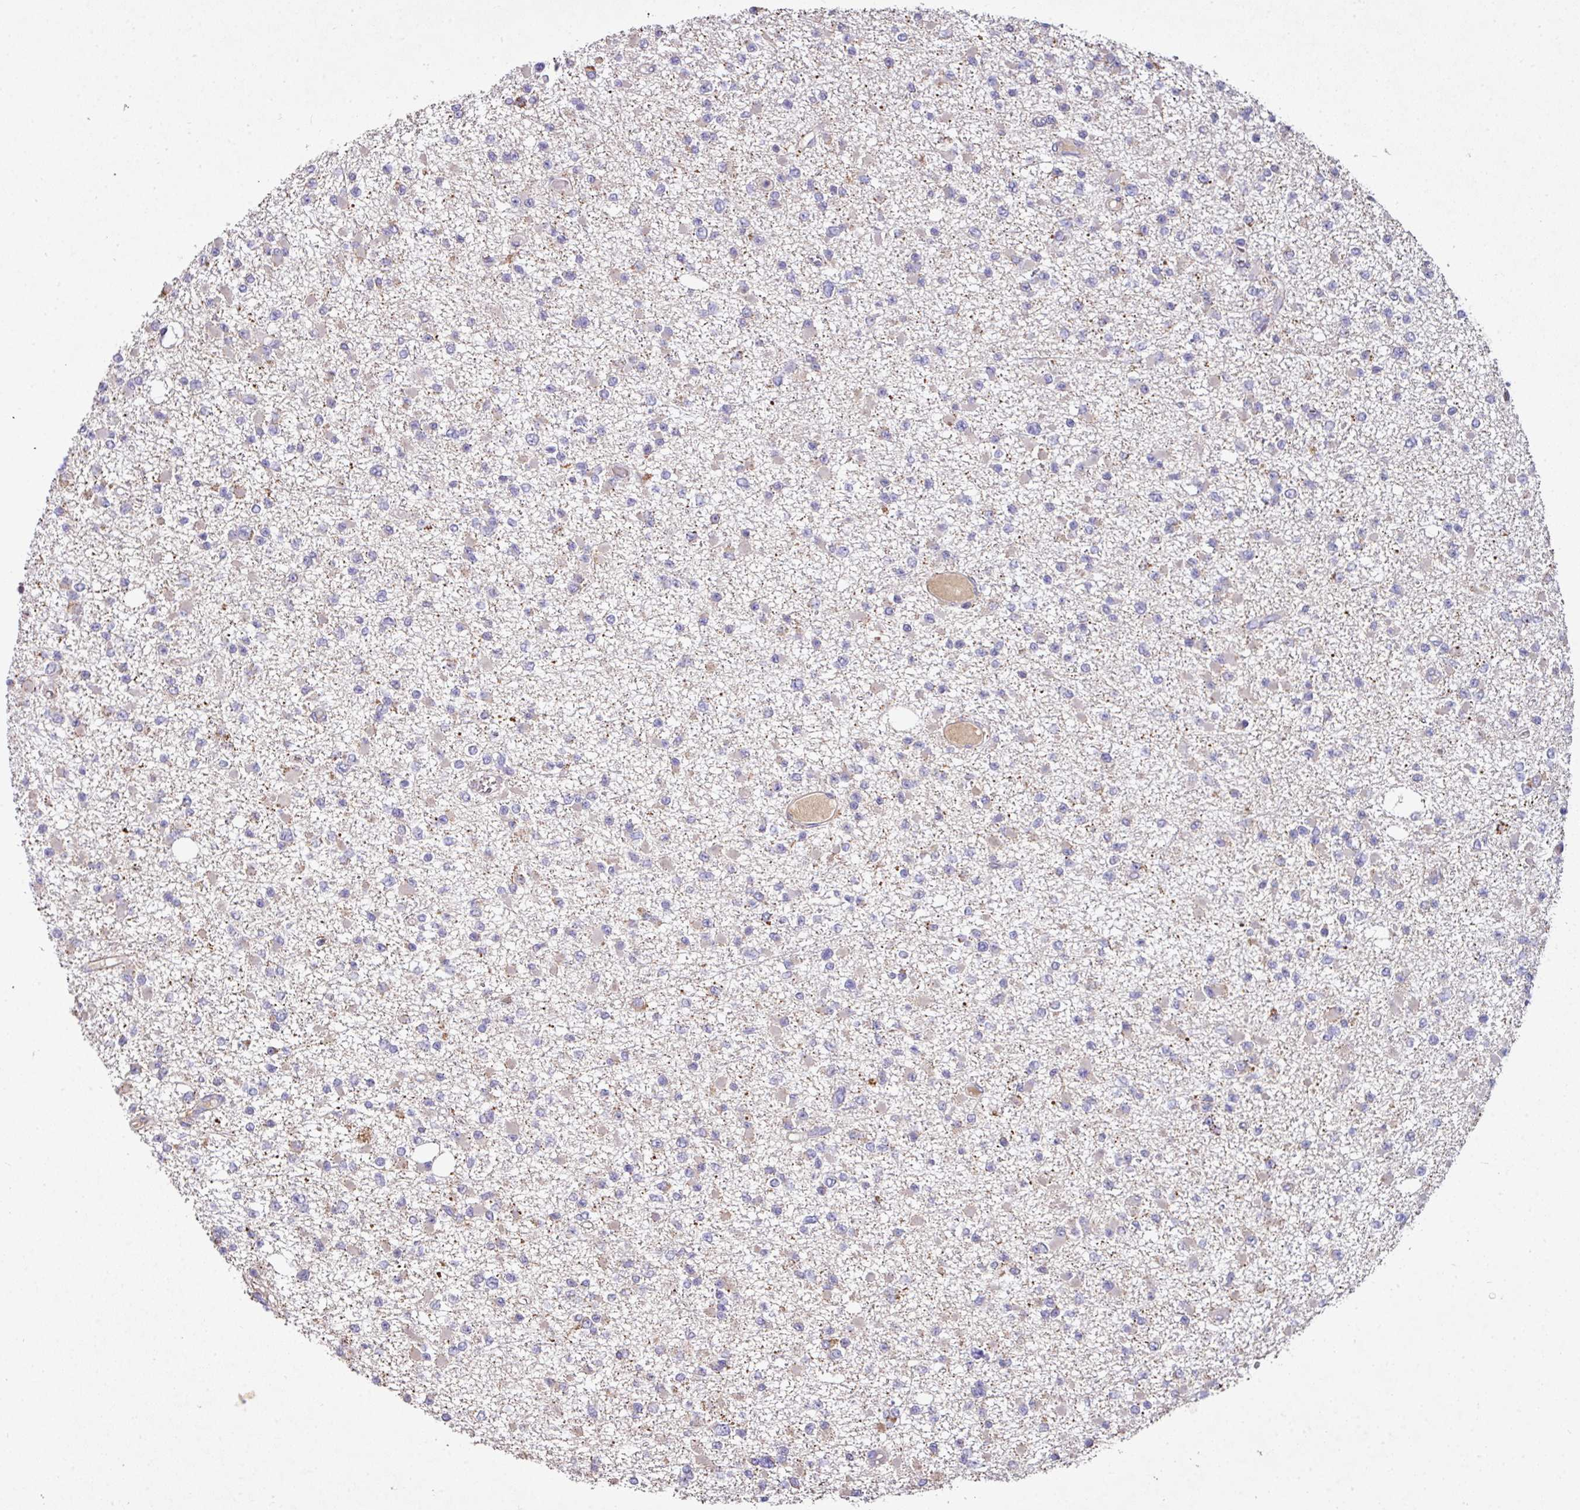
{"staining": {"intensity": "negative", "quantity": "none", "location": "none"}, "tissue": "glioma", "cell_type": "Tumor cells", "image_type": "cancer", "snomed": [{"axis": "morphology", "description": "Glioma, malignant, Low grade"}, {"axis": "topography", "description": "Brain"}], "caption": "A photomicrograph of malignant glioma (low-grade) stained for a protein exhibits no brown staining in tumor cells.", "gene": "AEBP2", "patient": {"sex": "female", "age": 22}}